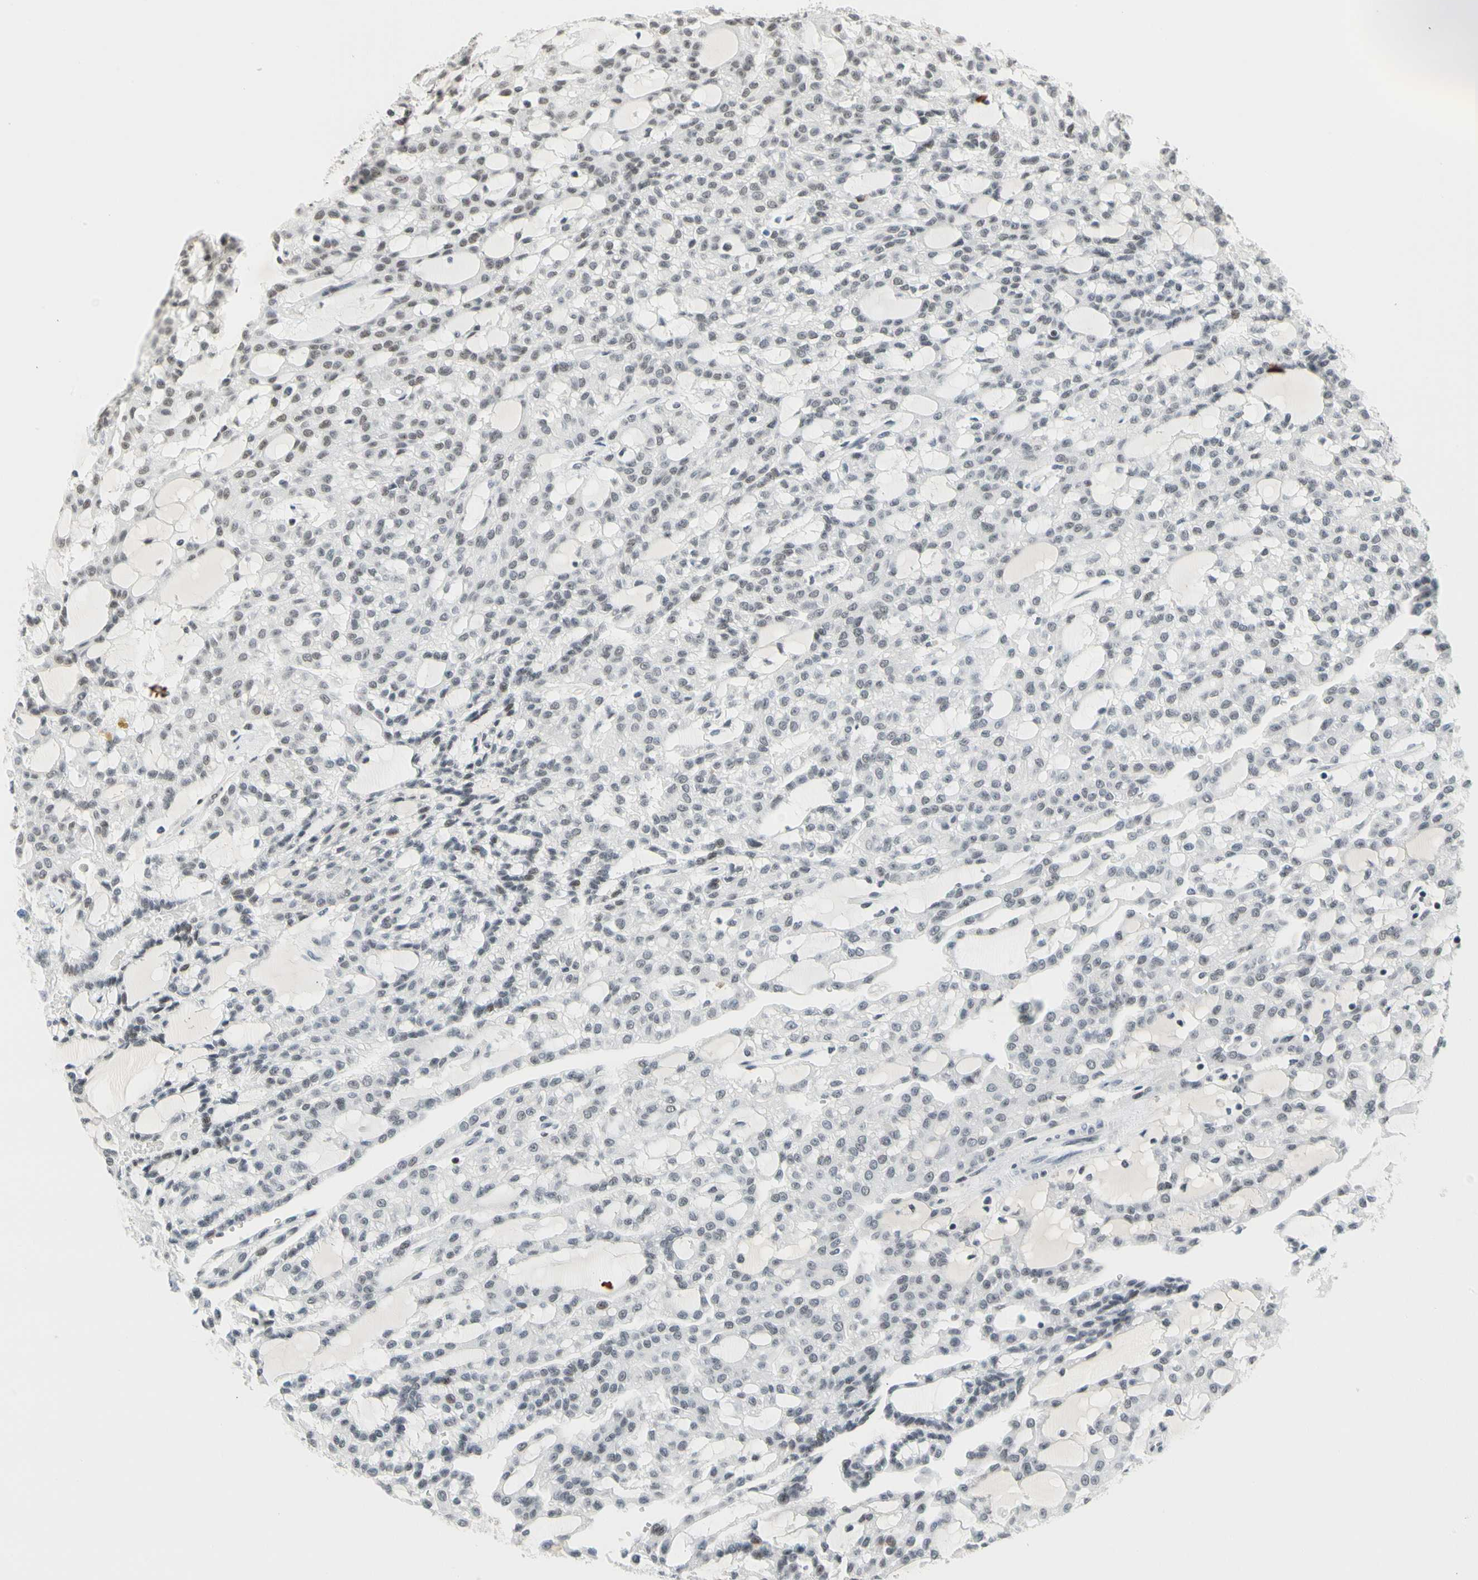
{"staining": {"intensity": "negative", "quantity": "none", "location": "none"}, "tissue": "renal cancer", "cell_type": "Tumor cells", "image_type": "cancer", "snomed": [{"axis": "morphology", "description": "Adenocarcinoma, NOS"}, {"axis": "topography", "description": "Kidney"}], "caption": "Tumor cells show no significant positivity in adenocarcinoma (renal). (DAB (3,3'-diaminobenzidine) immunohistochemistry, high magnification).", "gene": "ZSCAN16", "patient": {"sex": "male", "age": 63}}